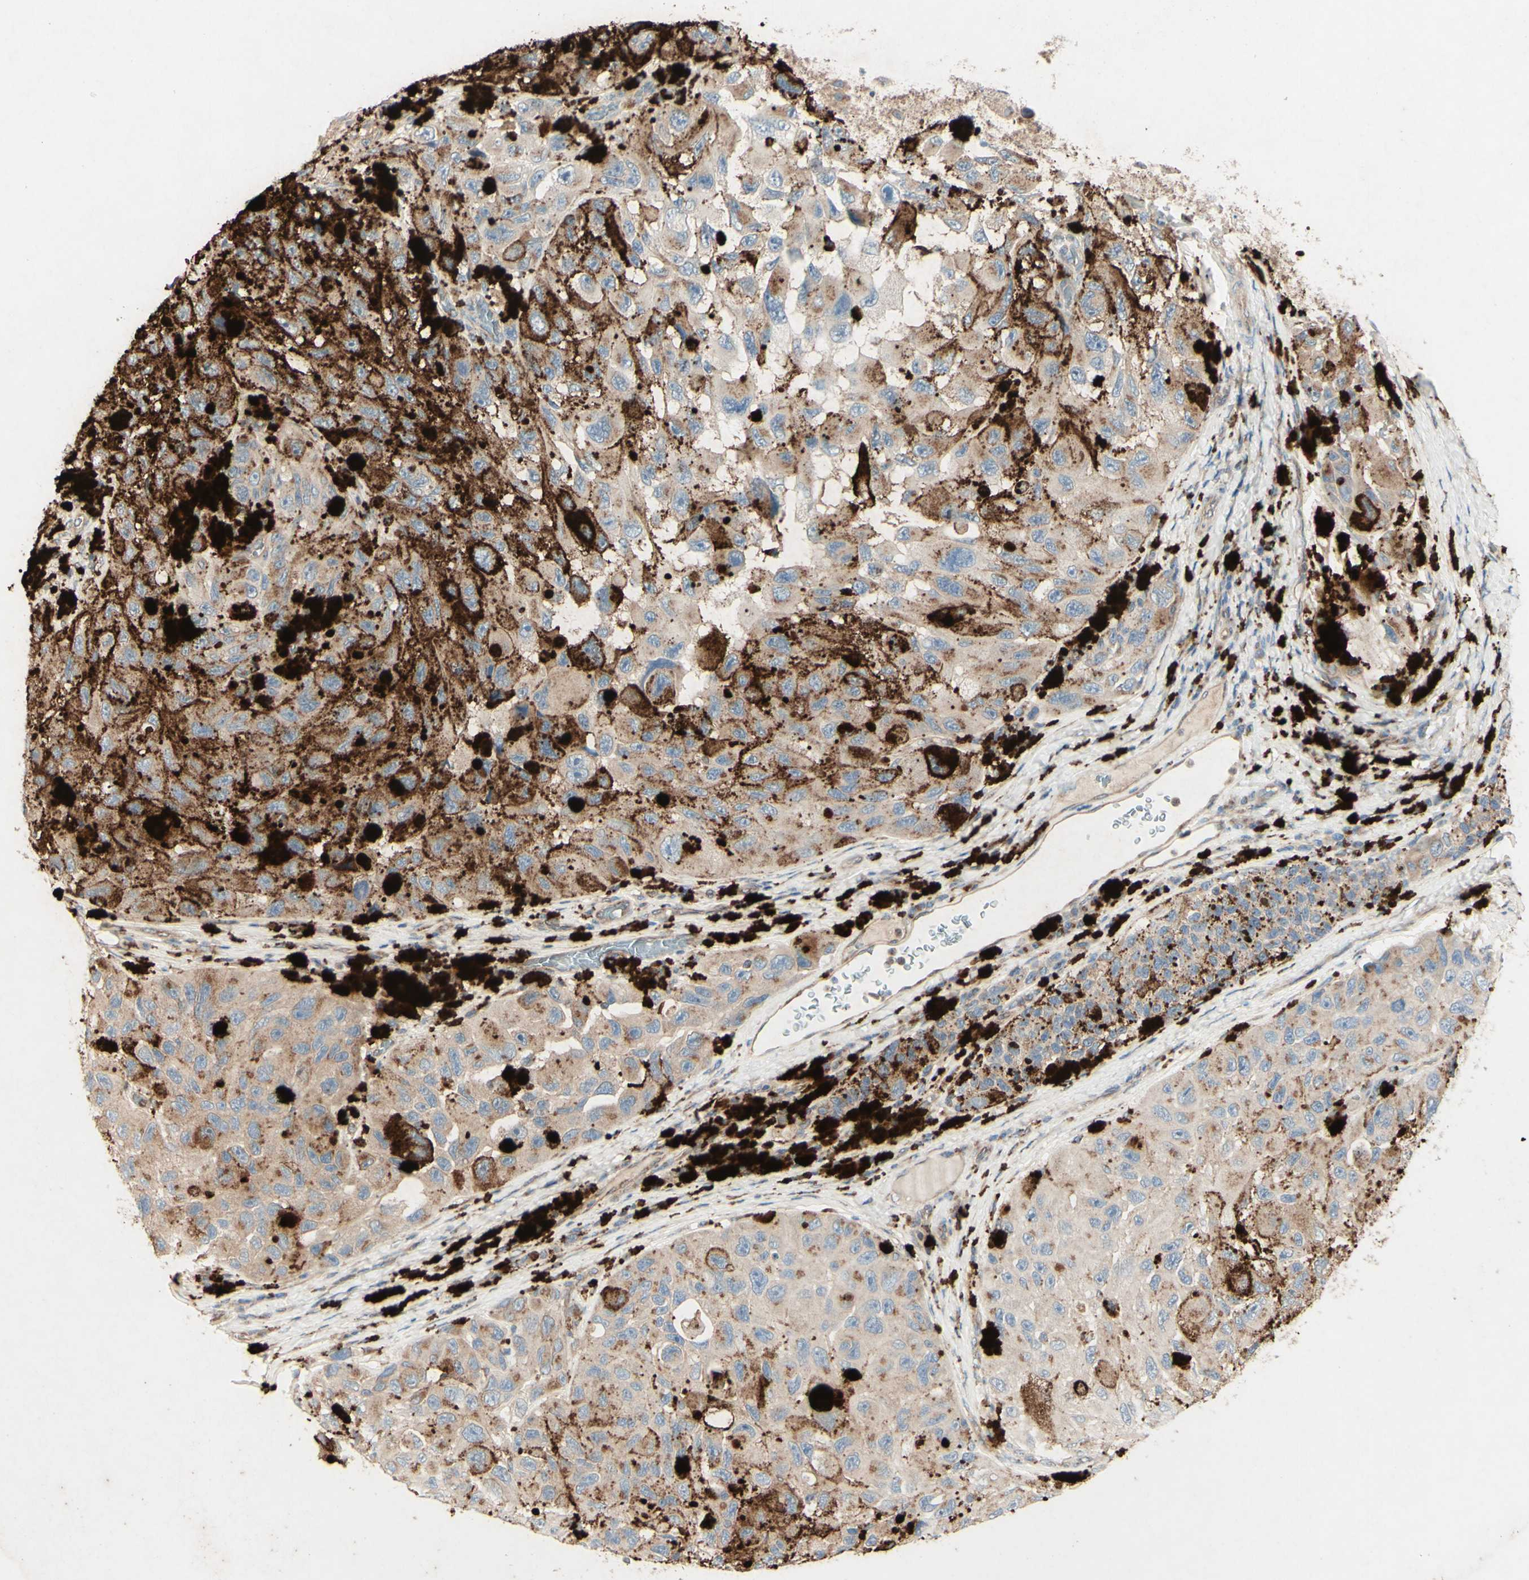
{"staining": {"intensity": "weak", "quantity": ">75%", "location": "cytoplasmic/membranous"}, "tissue": "melanoma", "cell_type": "Tumor cells", "image_type": "cancer", "snomed": [{"axis": "morphology", "description": "Malignant melanoma, NOS"}, {"axis": "topography", "description": "Skin"}], "caption": "Melanoma stained with DAB IHC exhibits low levels of weak cytoplasmic/membranous expression in approximately >75% of tumor cells.", "gene": "MTM1", "patient": {"sex": "female", "age": 73}}